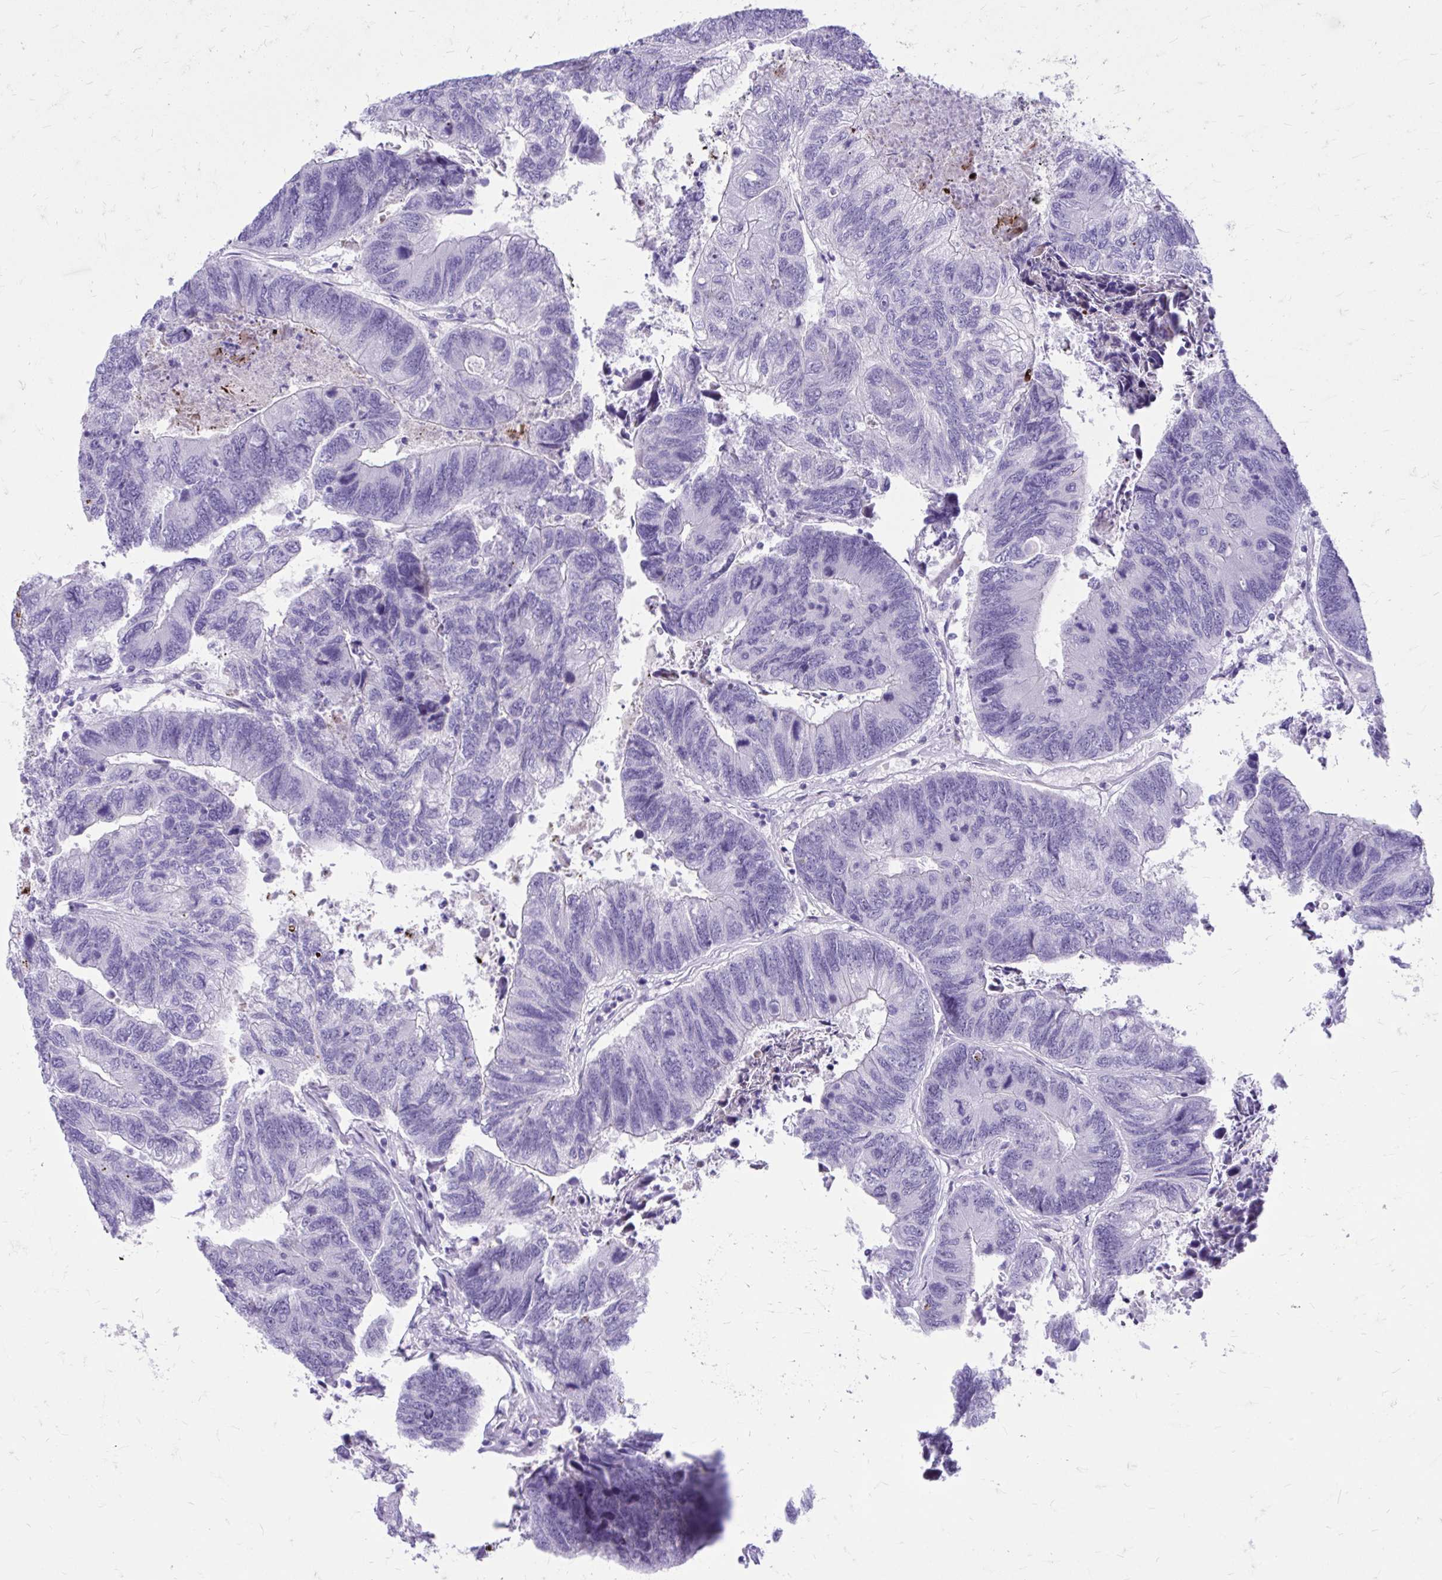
{"staining": {"intensity": "negative", "quantity": "none", "location": "none"}, "tissue": "colorectal cancer", "cell_type": "Tumor cells", "image_type": "cancer", "snomed": [{"axis": "morphology", "description": "Adenocarcinoma, NOS"}, {"axis": "topography", "description": "Colon"}], "caption": "Colorectal cancer (adenocarcinoma) was stained to show a protein in brown. There is no significant positivity in tumor cells. (Stains: DAB (3,3'-diaminobenzidine) immunohistochemistry with hematoxylin counter stain, Microscopy: brightfield microscopy at high magnification).", "gene": "LCN15", "patient": {"sex": "female", "age": 67}}